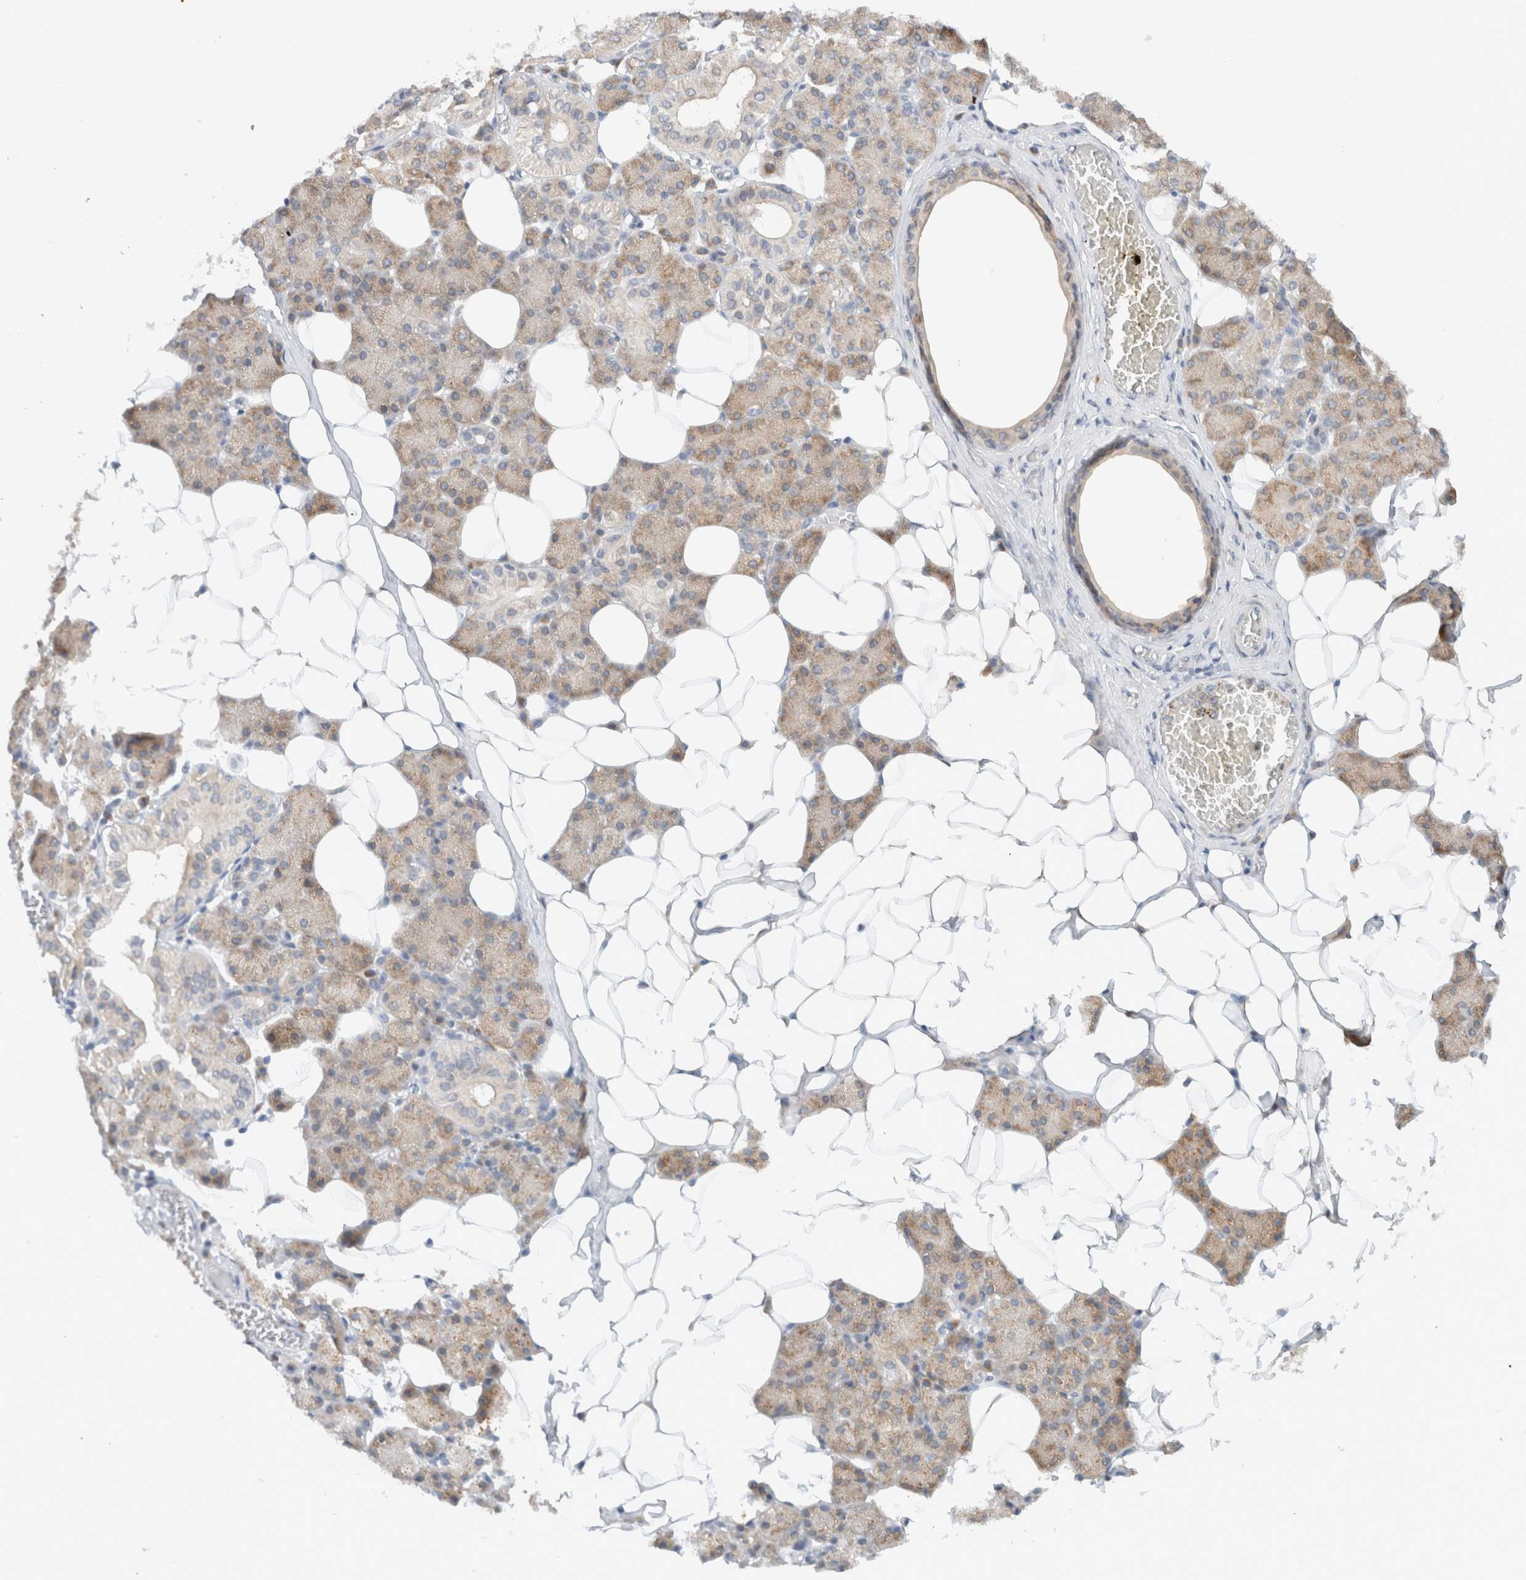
{"staining": {"intensity": "weak", "quantity": "25%-75%", "location": "cytoplasmic/membranous"}, "tissue": "salivary gland", "cell_type": "Glandular cells", "image_type": "normal", "snomed": [{"axis": "morphology", "description": "Normal tissue, NOS"}, {"axis": "topography", "description": "Salivary gland"}], "caption": "High-power microscopy captured an immunohistochemistry image of unremarkable salivary gland, revealing weak cytoplasmic/membranous positivity in approximately 25%-75% of glandular cells.", "gene": "ARFGEF2", "patient": {"sex": "female", "age": 33}}